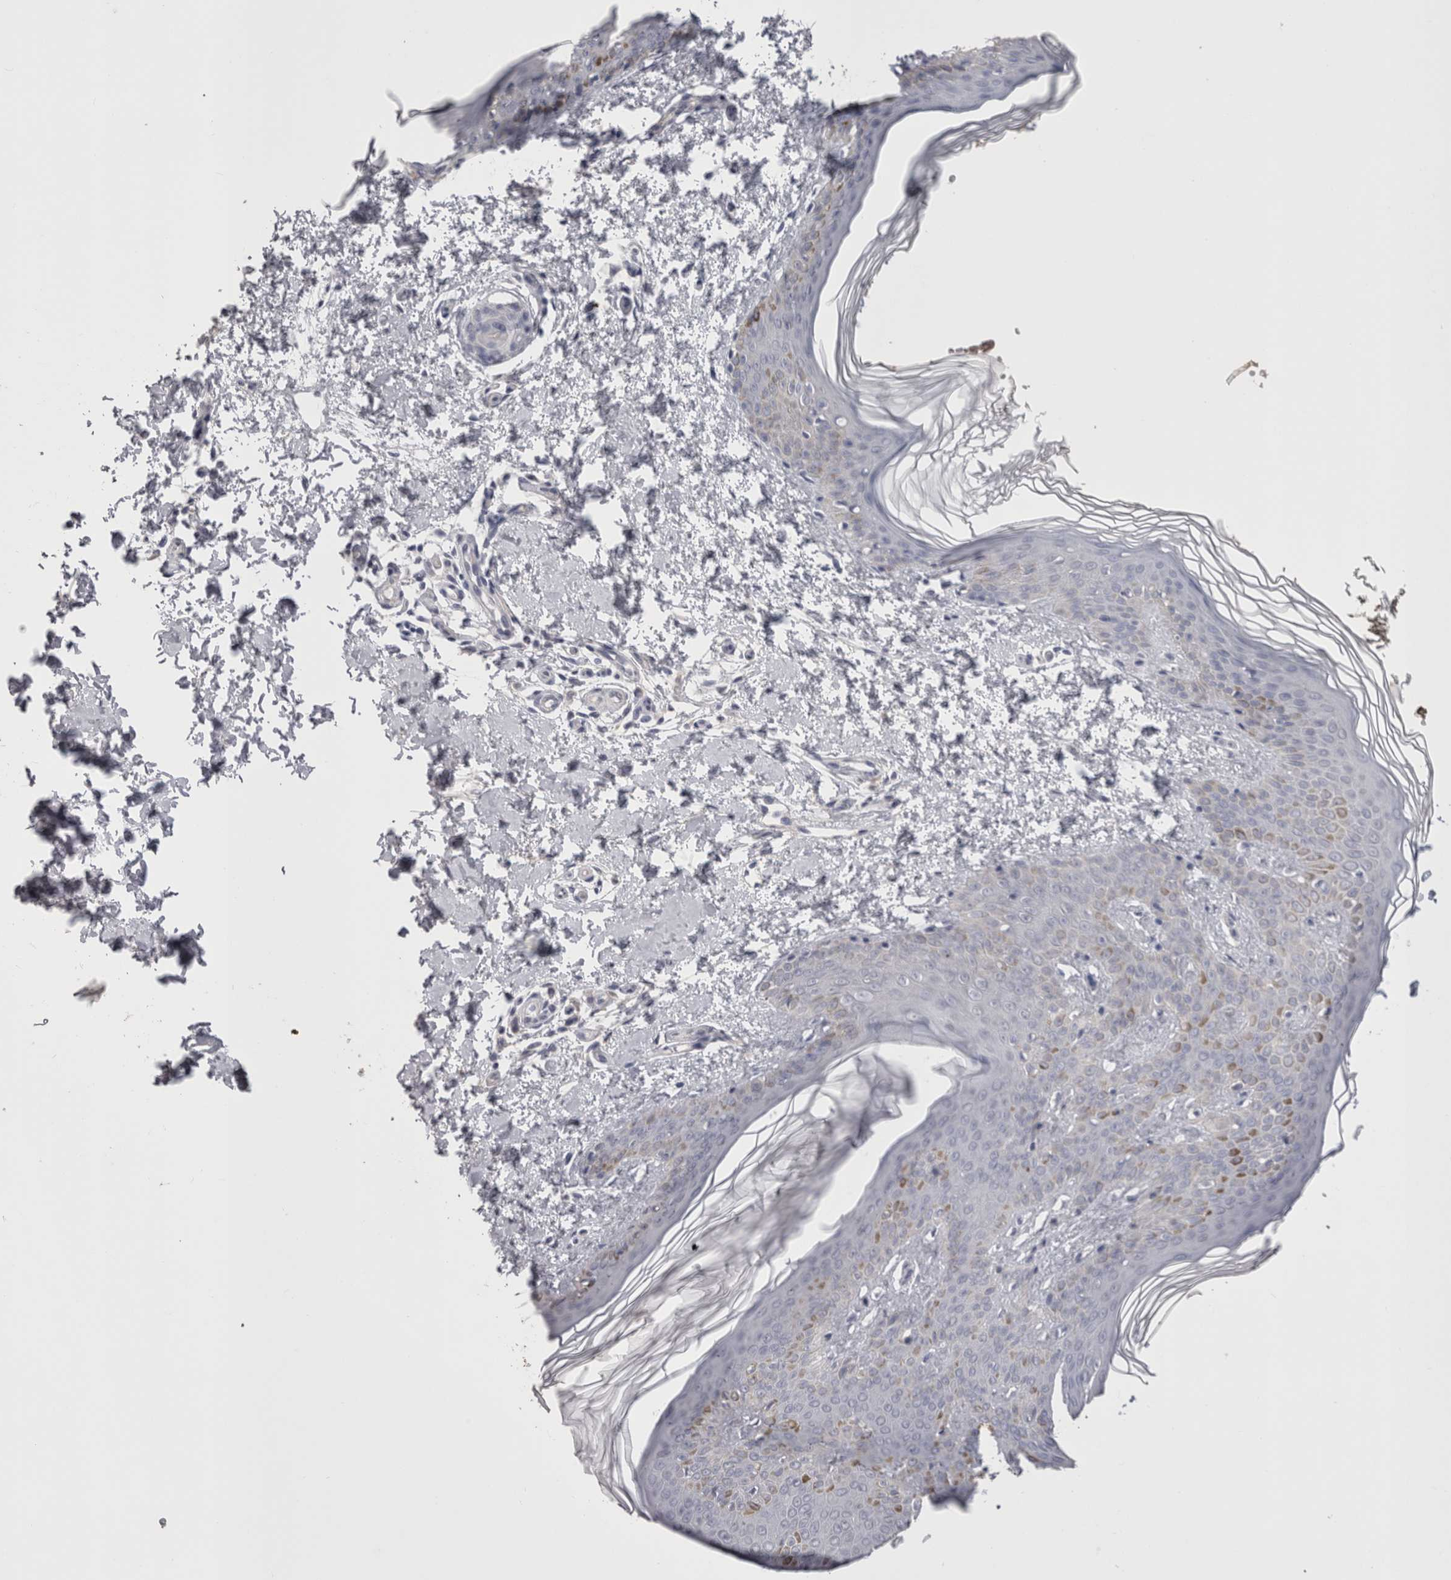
{"staining": {"intensity": "negative", "quantity": "none", "location": "none"}, "tissue": "skin", "cell_type": "Fibroblasts", "image_type": "normal", "snomed": [{"axis": "morphology", "description": "Normal tissue, NOS"}, {"axis": "morphology", "description": "Neoplasm, benign, NOS"}, {"axis": "topography", "description": "Skin"}, {"axis": "topography", "description": "Soft tissue"}], "caption": "This is a histopathology image of immunohistochemistry (IHC) staining of benign skin, which shows no staining in fibroblasts.", "gene": "CDHR5", "patient": {"sex": "male", "age": 26}}